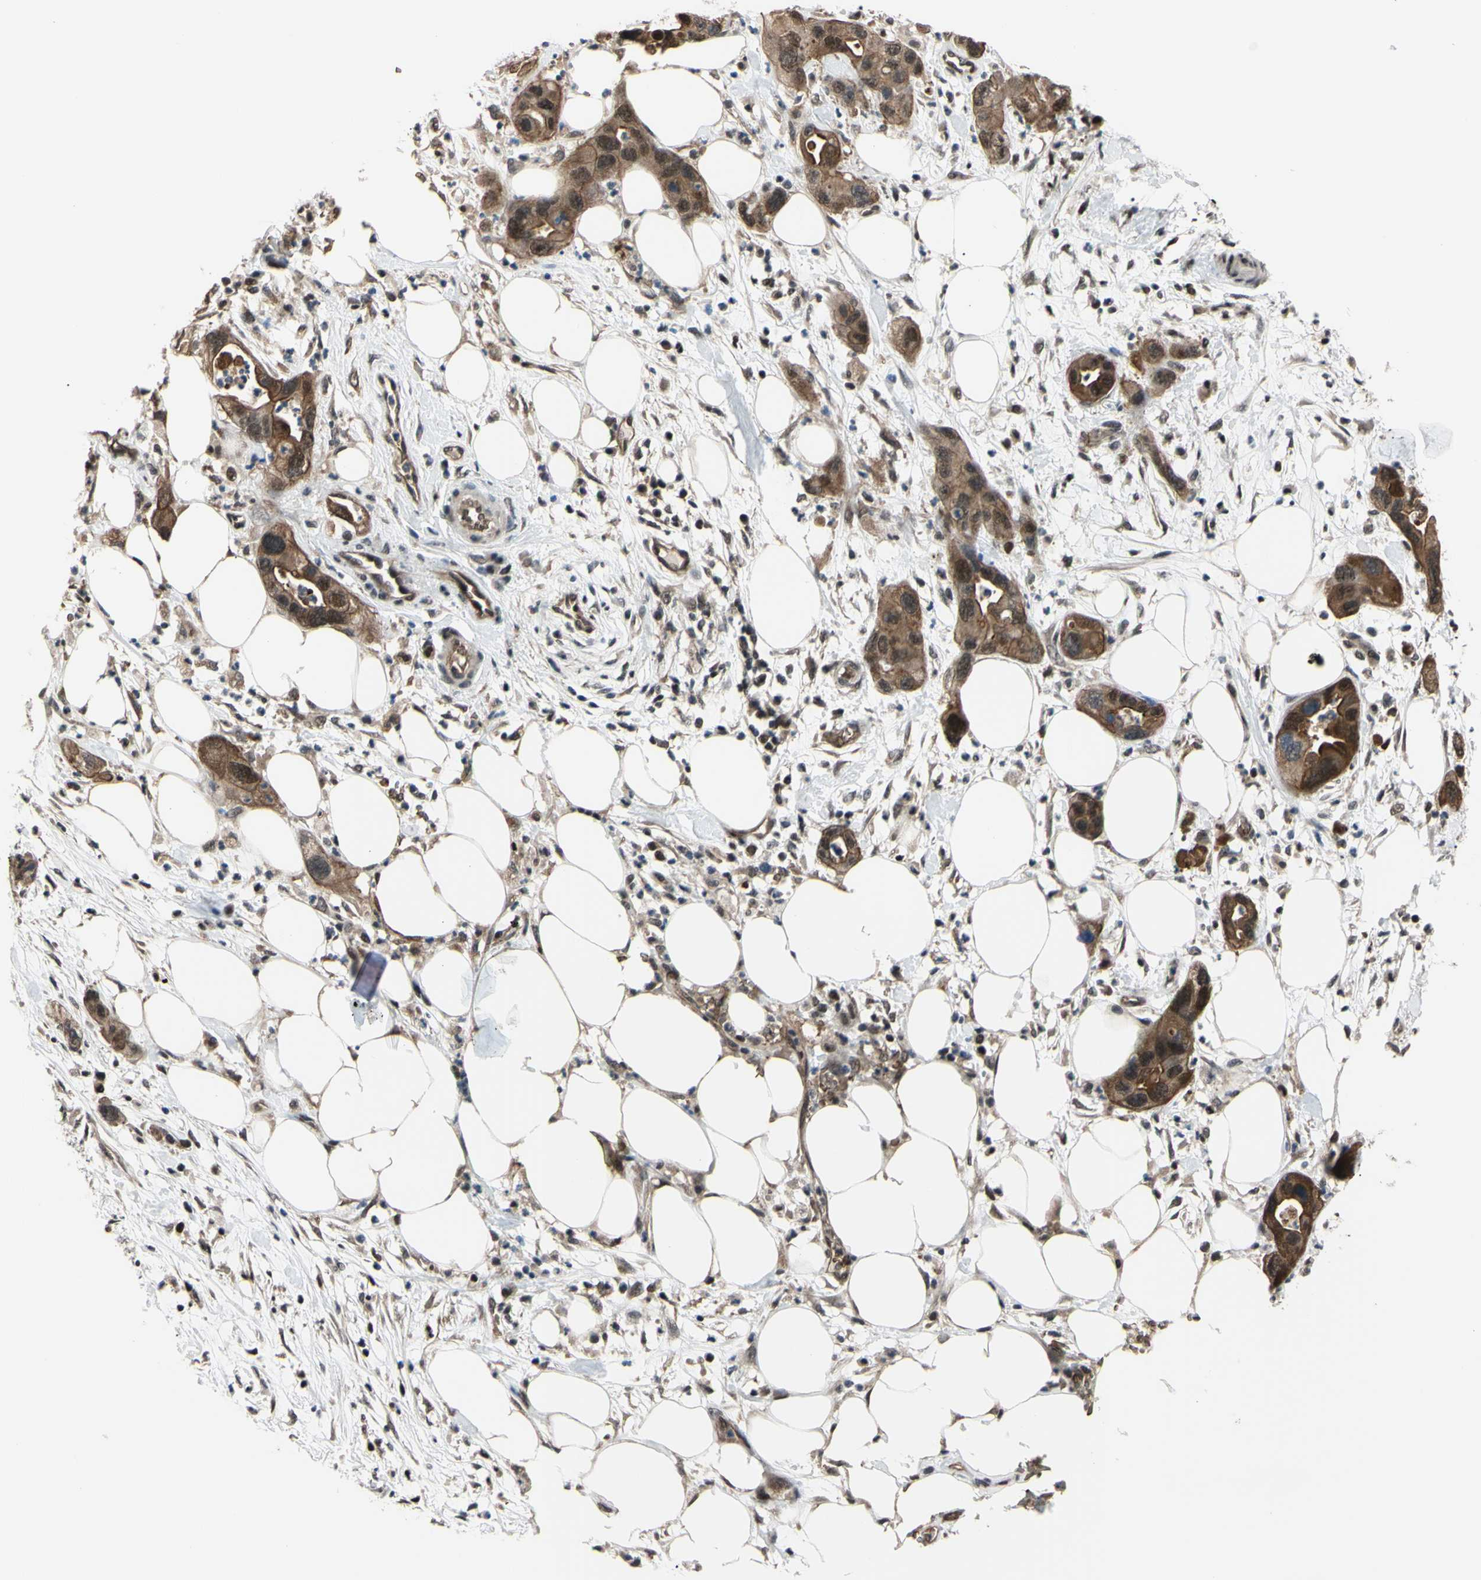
{"staining": {"intensity": "moderate", "quantity": ">75%", "location": "cytoplasmic/membranous,nuclear"}, "tissue": "pancreatic cancer", "cell_type": "Tumor cells", "image_type": "cancer", "snomed": [{"axis": "morphology", "description": "Adenocarcinoma, NOS"}, {"axis": "topography", "description": "Pancreas"}], "caption": "Tumor cells exhibit medium levels of moderate cytoplasmic/membranous and nuclear staining in about >75% of cells in pancreatic adenocarcinoma.", "gene": "THAP12", "patient": {"sex": "female", "age": 71}}